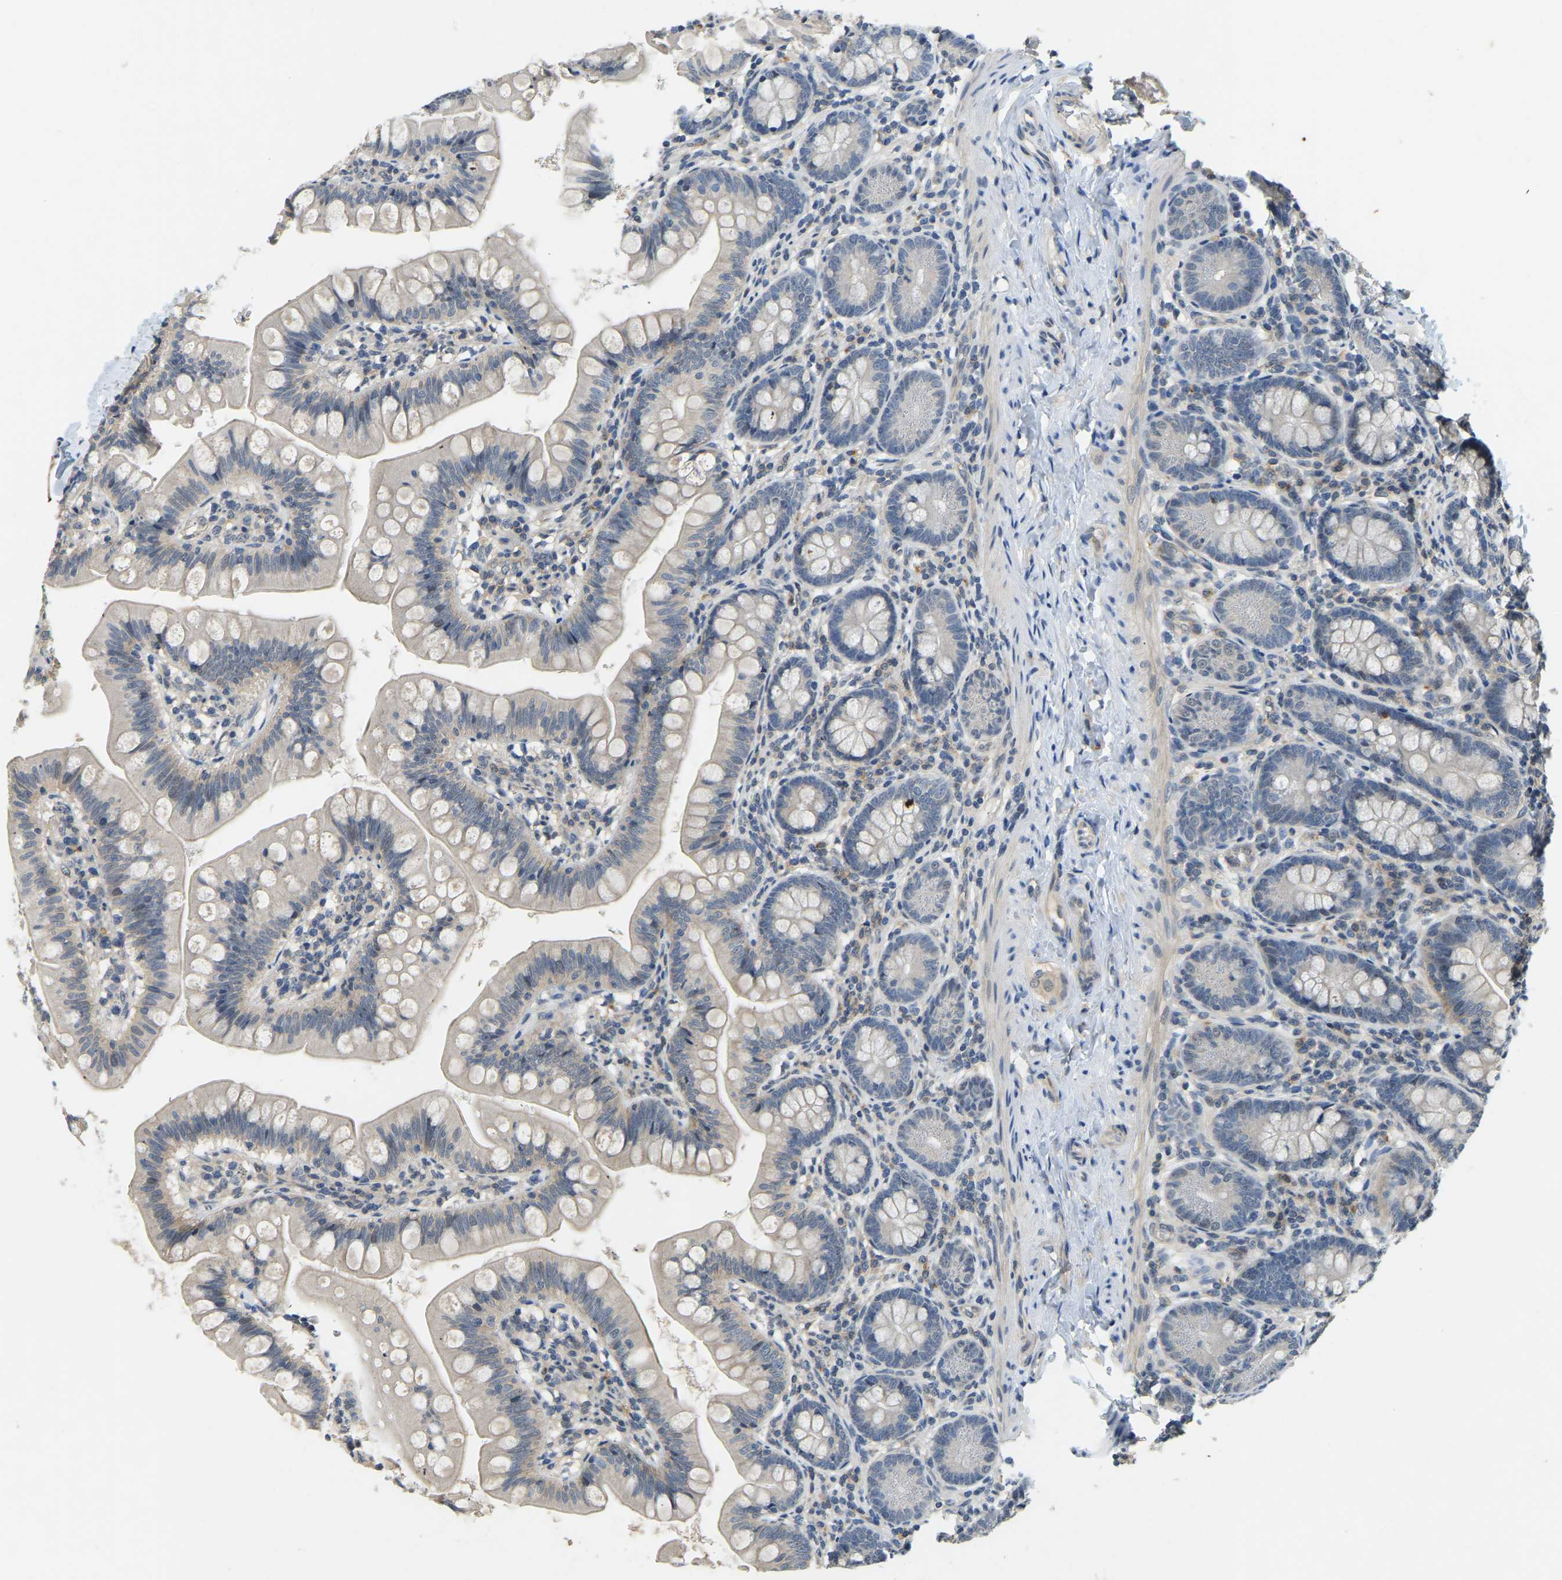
{"staining": {"intensity": "negative", "quantity": "none", "location": "none"}, "tissue": "small intestine", "cell_type": "Glandular cells", "image_type": "normal", "snomed": [{"axis": "morphology", "description": "Normal tissue, NOS"}, {"axis": "topography", "description": "Small intestine"}], "caption": "IHC of unremarkable small intestine reveals no staining in glandular cells. Brightfield microscopy of immunohistochemistry stained with DAB (brown) and hematoxylin (blue), captured at high magnification.", "gene": "AHNAK", "patient": {"sex": "male", "age": 7}}